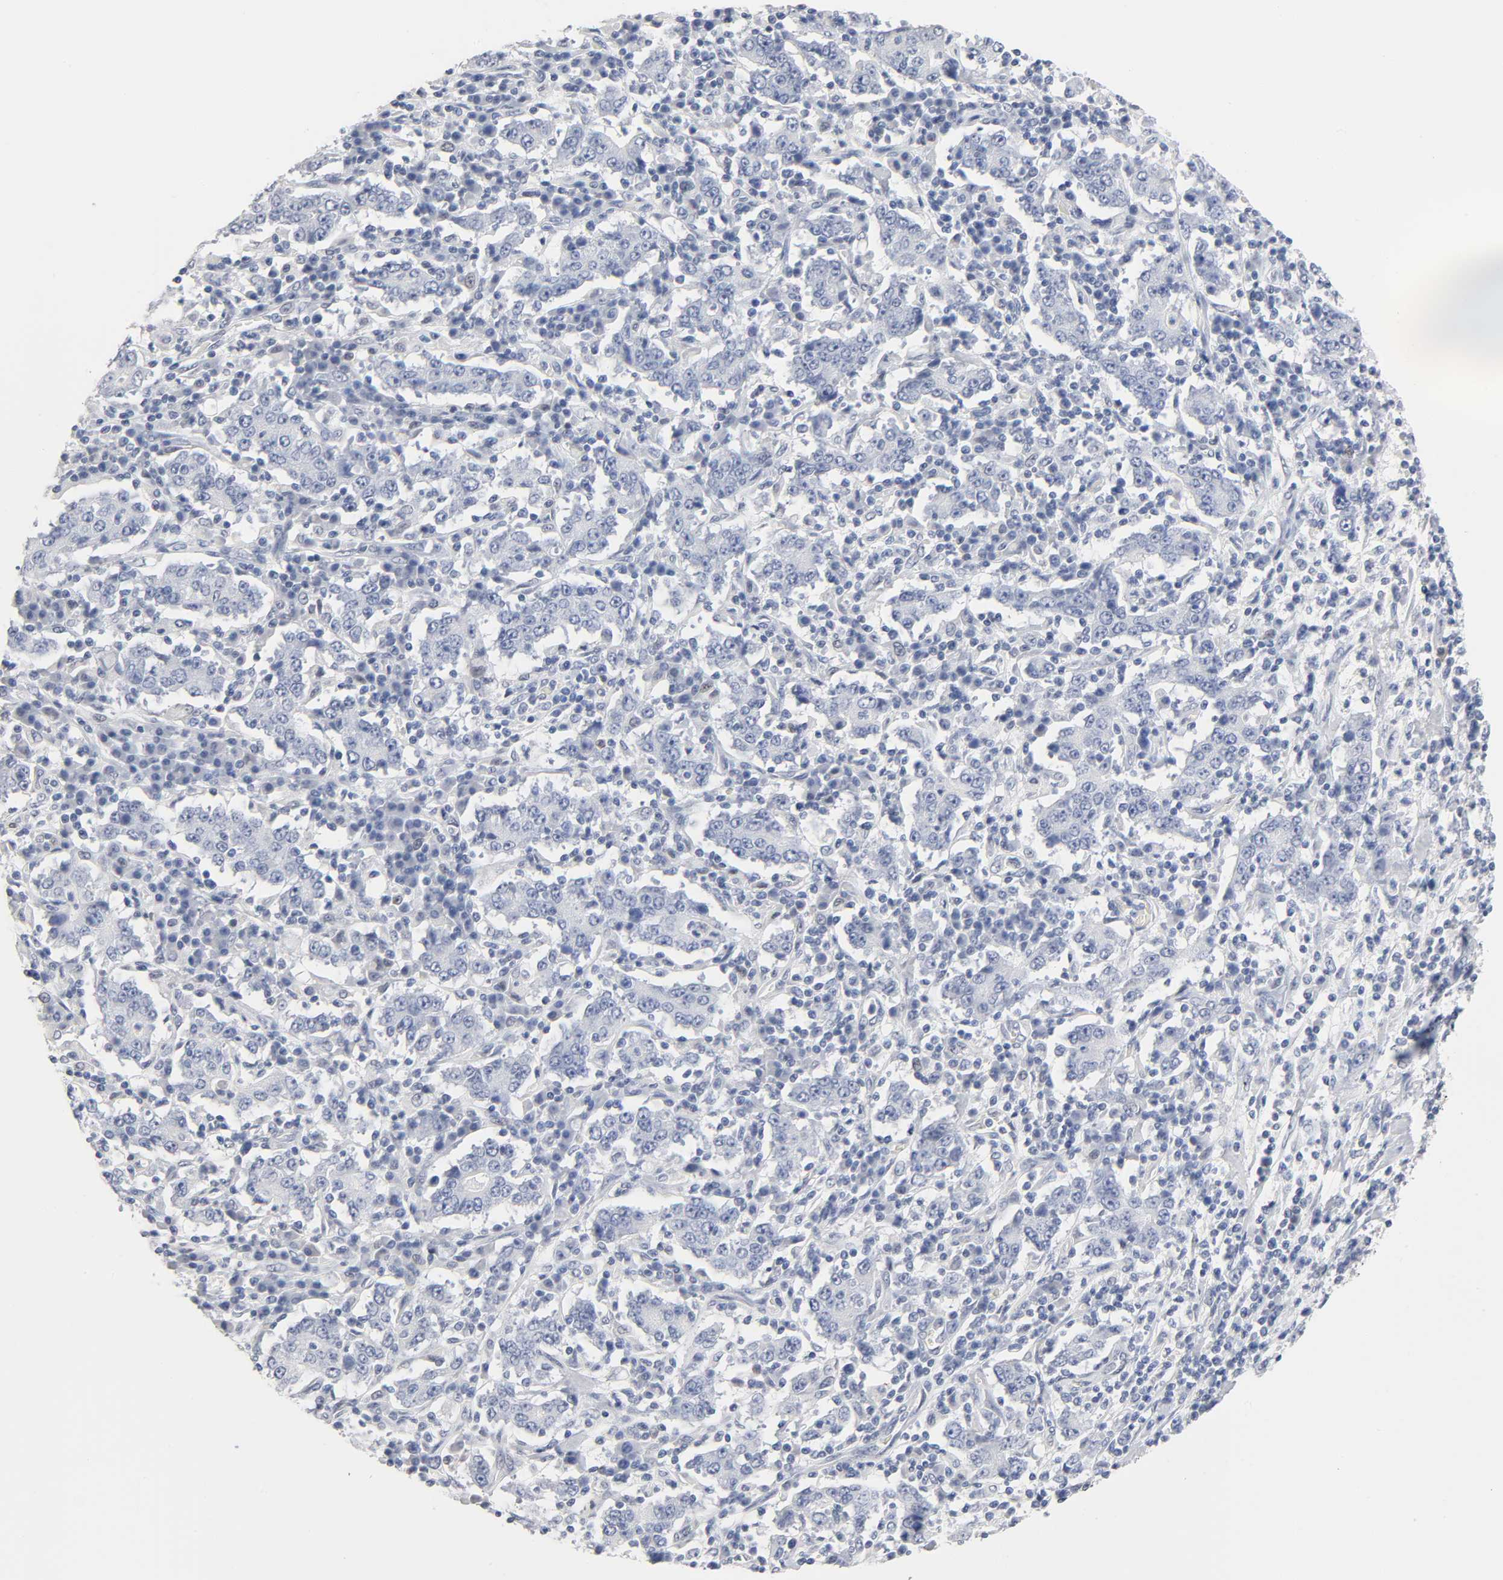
{"staining": {"intensity": "negative", "quantity": "none", "location": "none"}, "tissue": "stomach cancer", "cell_type": "Tumor cells", "image_type": "cancer", "snomed": [{"axis": "morphology", "description": "Normal tissue, NOS"}, {"axis": "morphology", "description": "Adenocarcinoma, NOS"}, {"axis": "topography", "description": "Stomach, upper"}, {"axis": "topography", "description": "Stomach"}], "caption": "Stomach cancer stained for a protein using immunohistochemistry (IHC) displays no staining tumor cells.", "gene": "NFATC1", "patient": {"sex": "male", "age": 59}}